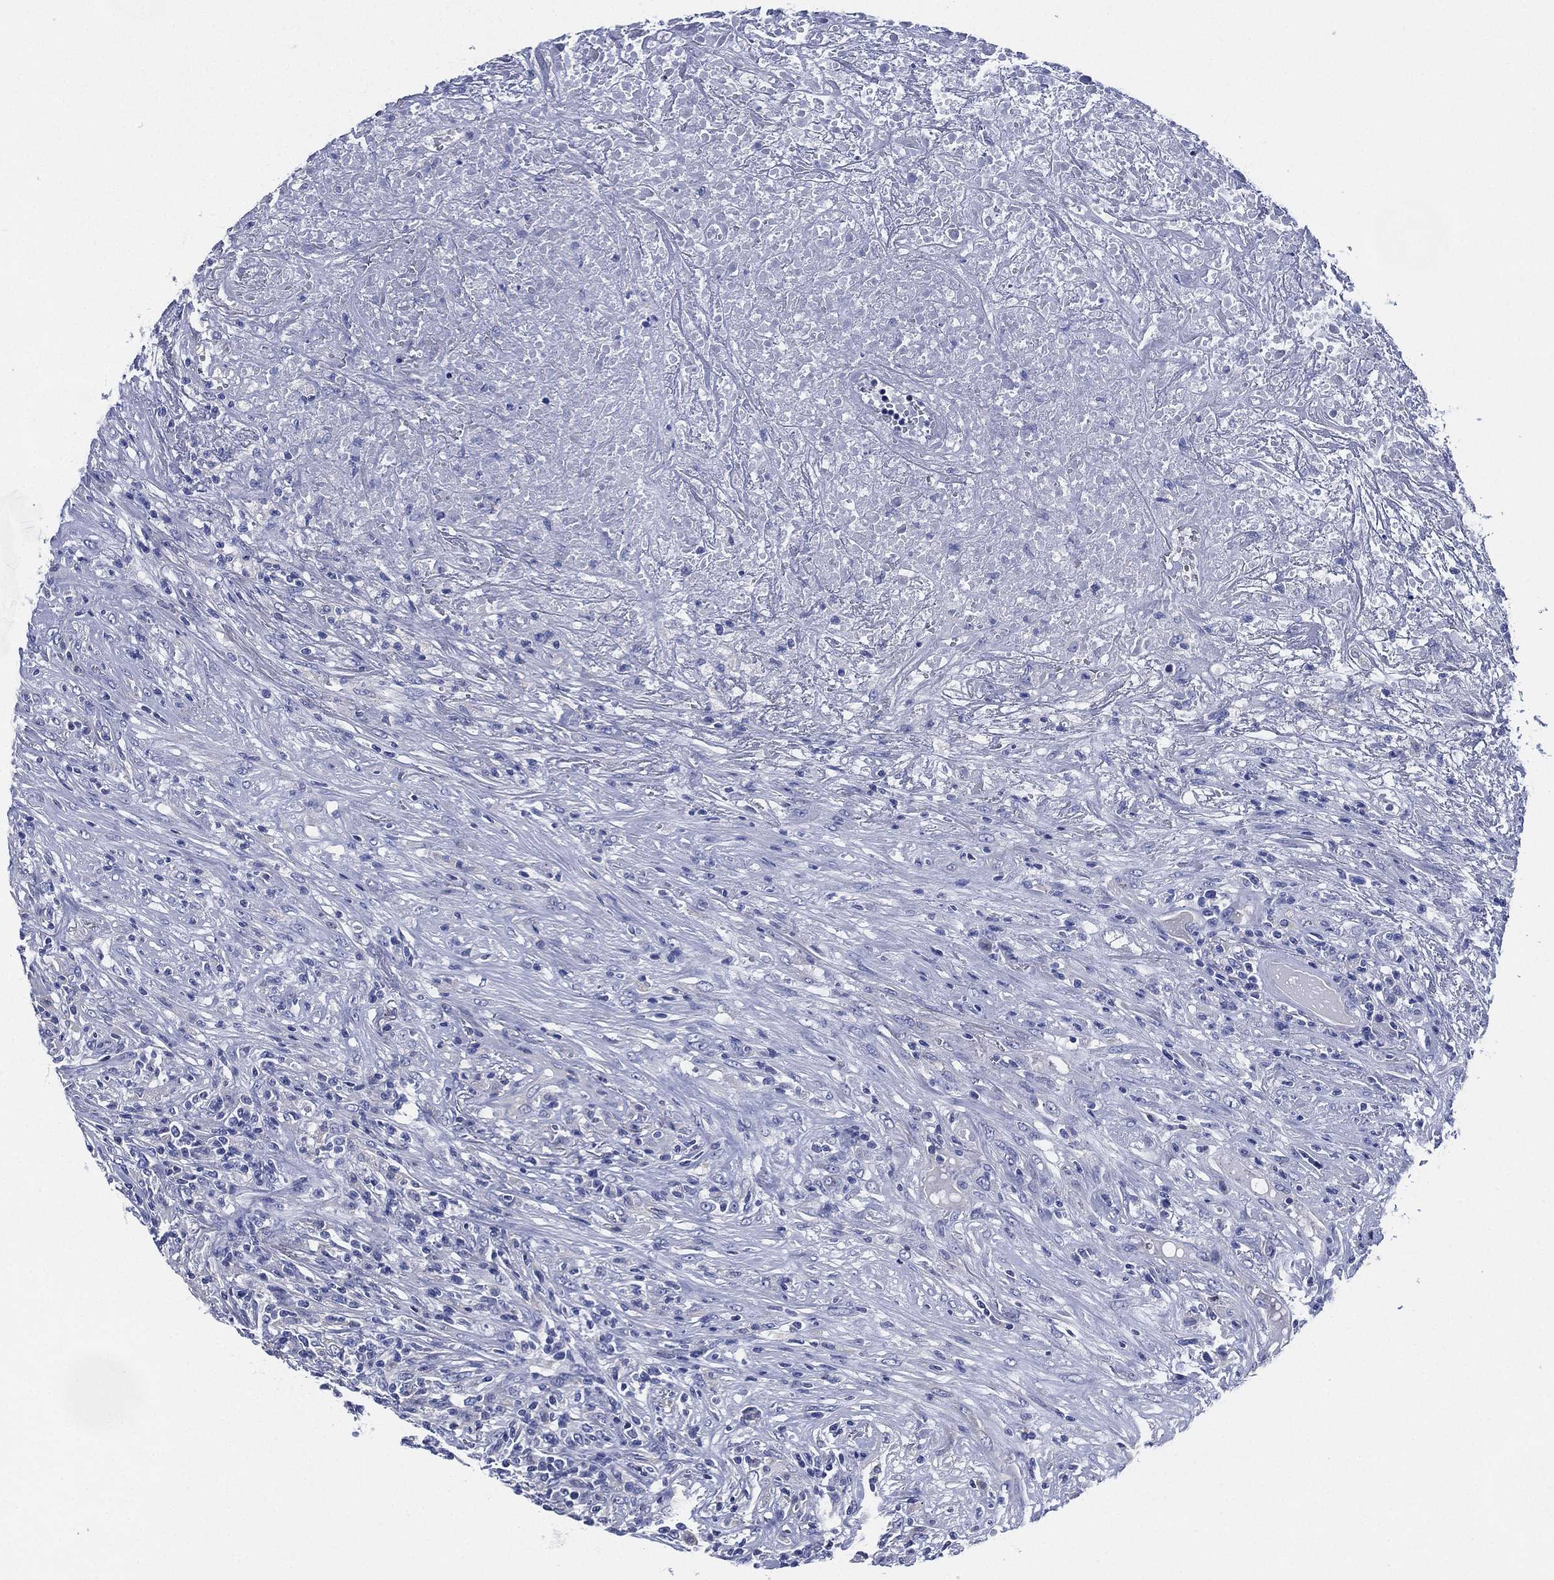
{"staining": {"intensity": "negative", "quantity": "none", "location": "none"}, "tissue": "lymphoma", "cell_type": "Tumor cells", "image_type": "cancer", "snomed": [{"axis": "morphology", "description": "Malignant lymphoma, non-Hodgkin's type, High grade"}, {"axis": "topography", "description": "Lung"}], "caption": "Lymphoma was stained to show a protein in brown. There is no significant expression in tumor cells.", "gene": "CCDC70", "patient": {"sex": "male", "age": 79}}